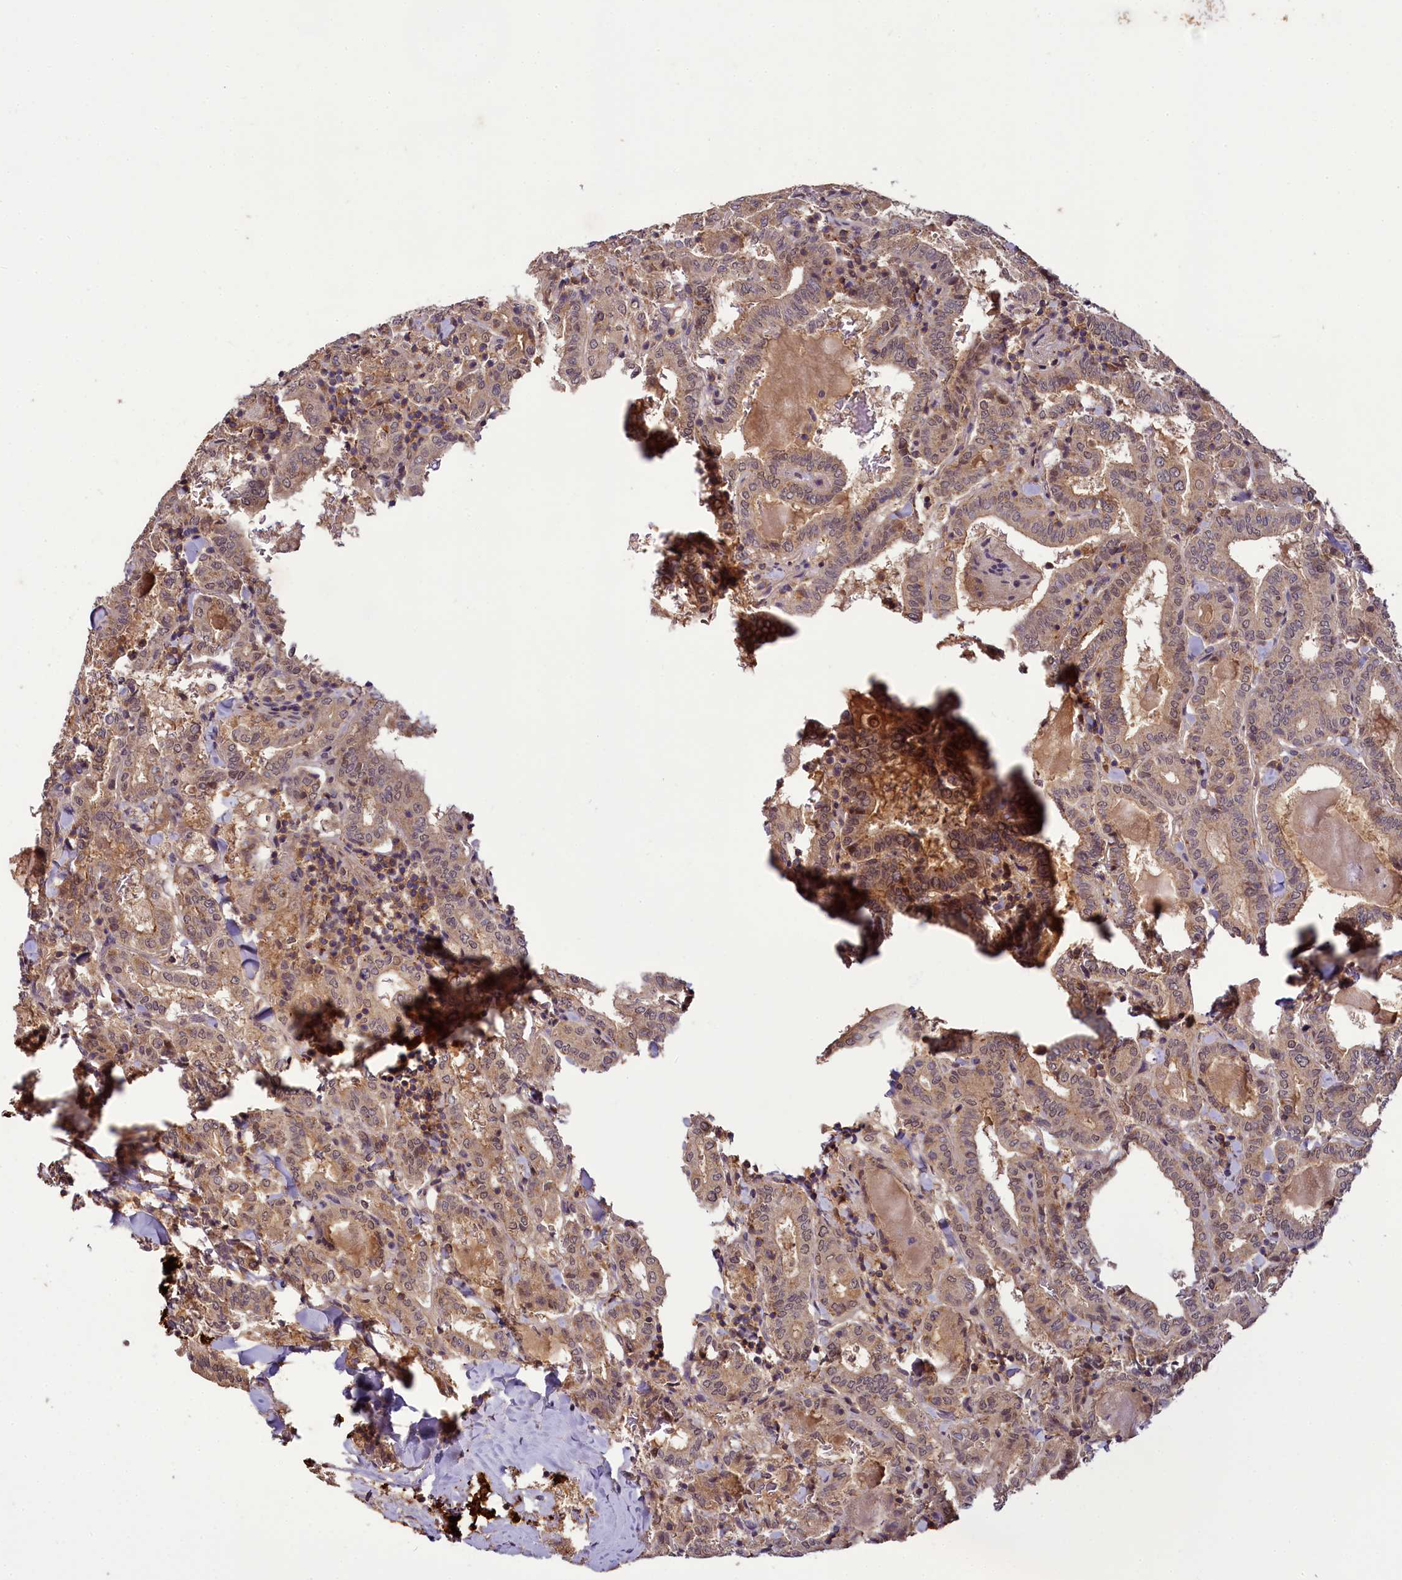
{"staining": {"intensity": "weak", "quantity": ">75%", "location": "cytoplasmic/membranous,nuclear"}, "tissue": "thyroid cancer", "cell_type": "Tumor cells", "image_type": "cancer", "snomed": [{"axis": "morphology", "description": "Papillary adenocarcinoma, NOS"}, {"axis": "topography", "description": "Thyroid gland"}], "caption": "DAB immunohistochemical staining of human papillary adenocarcinoma (thyroid) reveals weak cytoplasmic/membranous and nuclear protein positivity in about >75% of tumor cells.", "gene": "TMEM39A", "patient": {"sex": "female", "age": 72}}